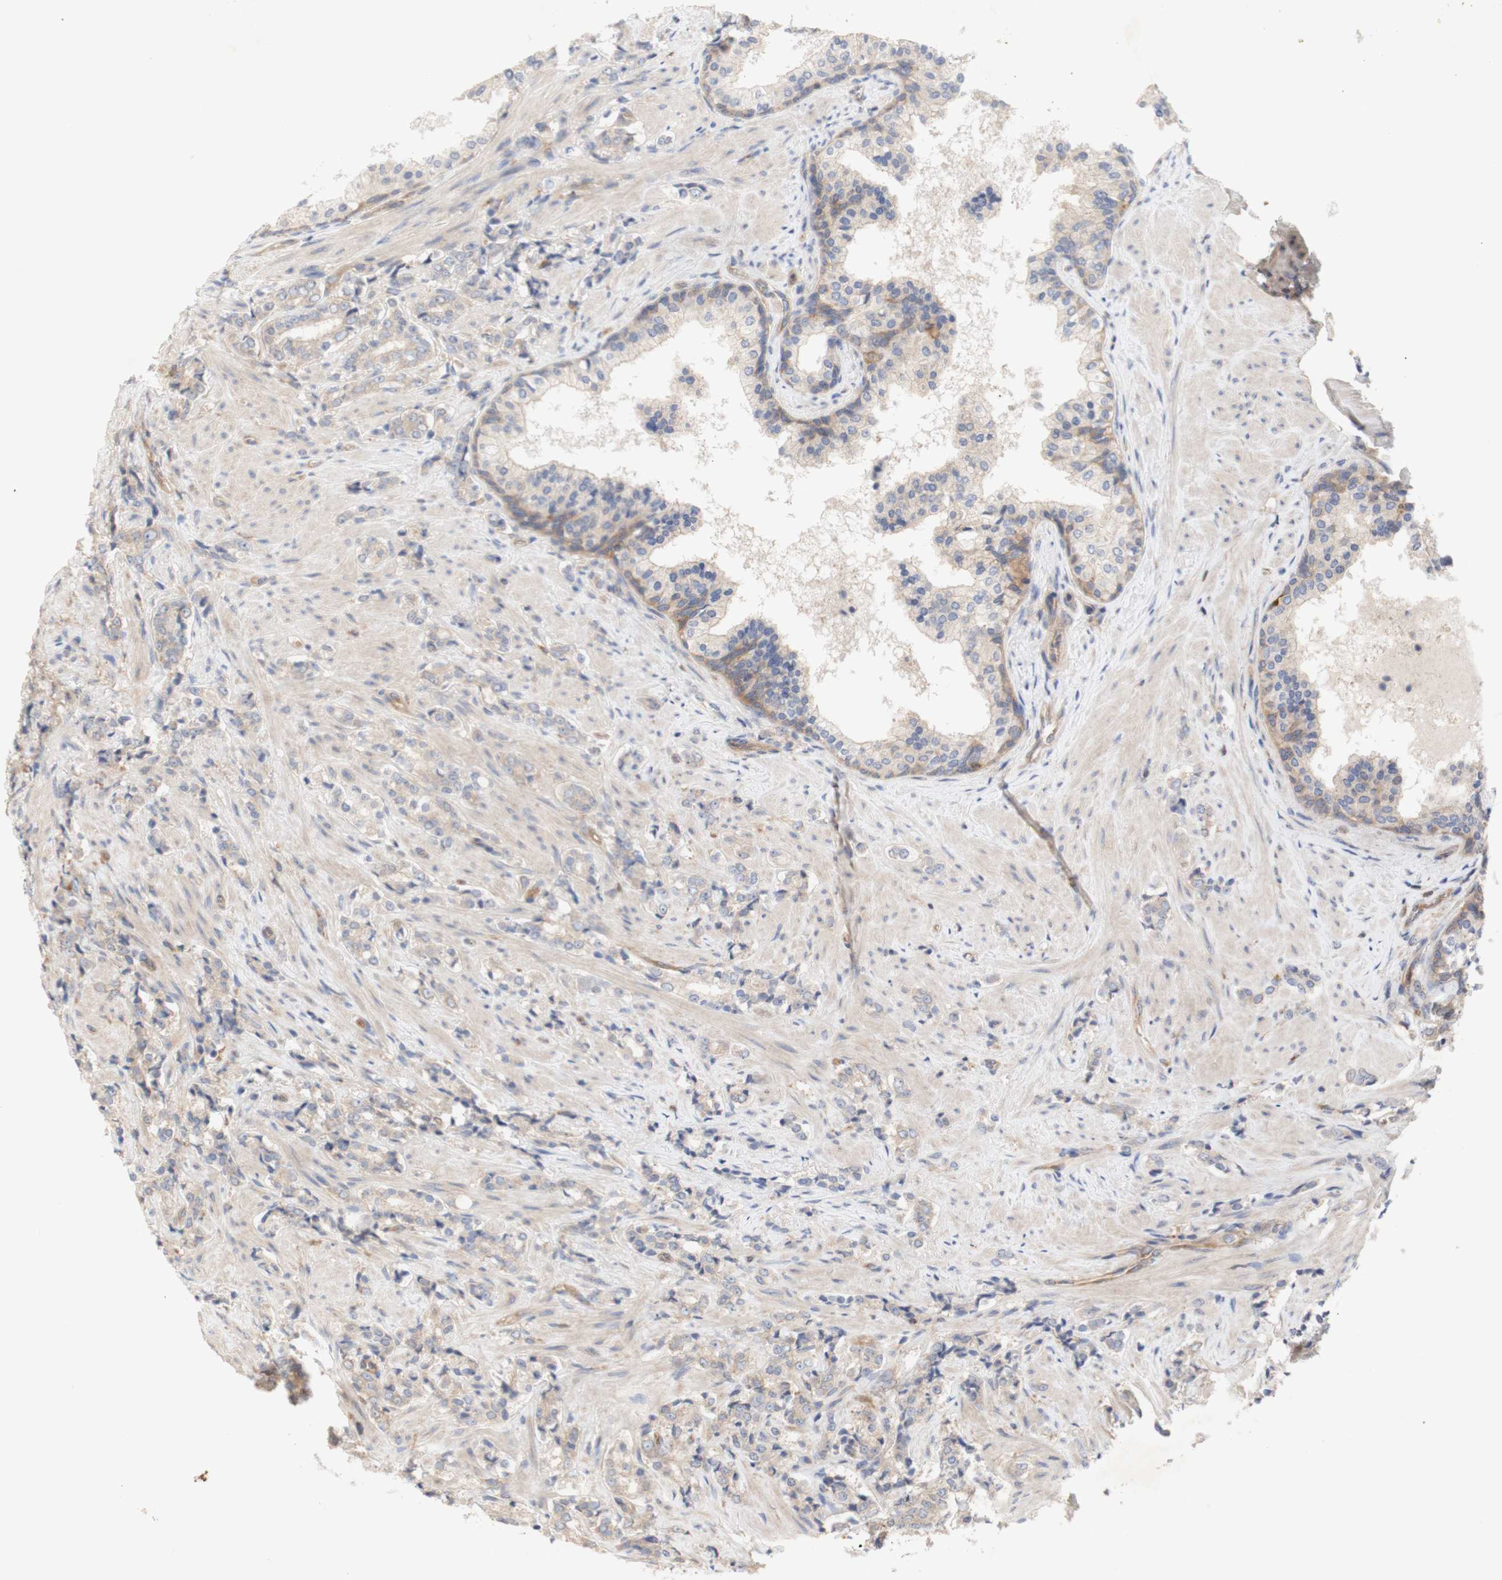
{"staining": {"intensity": "weak", "quantity": ">75%", "location": "cytoplasmic/membranous"}, "tissue": "prostate cancer", "cell_type": "Tumor cells", "image_type": "cancer", "snomed": [{"axis": "morphology", "description": "Adenocarcinoma, Low grade"}, {"axis": "topography", "description": "Prostate"}], "caption": "Prostate adenocarcinoma (low-grade) stained with a protein marker demonstrates weak staining in tumor cells.", "gene": "IKBKG", "patient": {"sex": "male", "age": 60}}